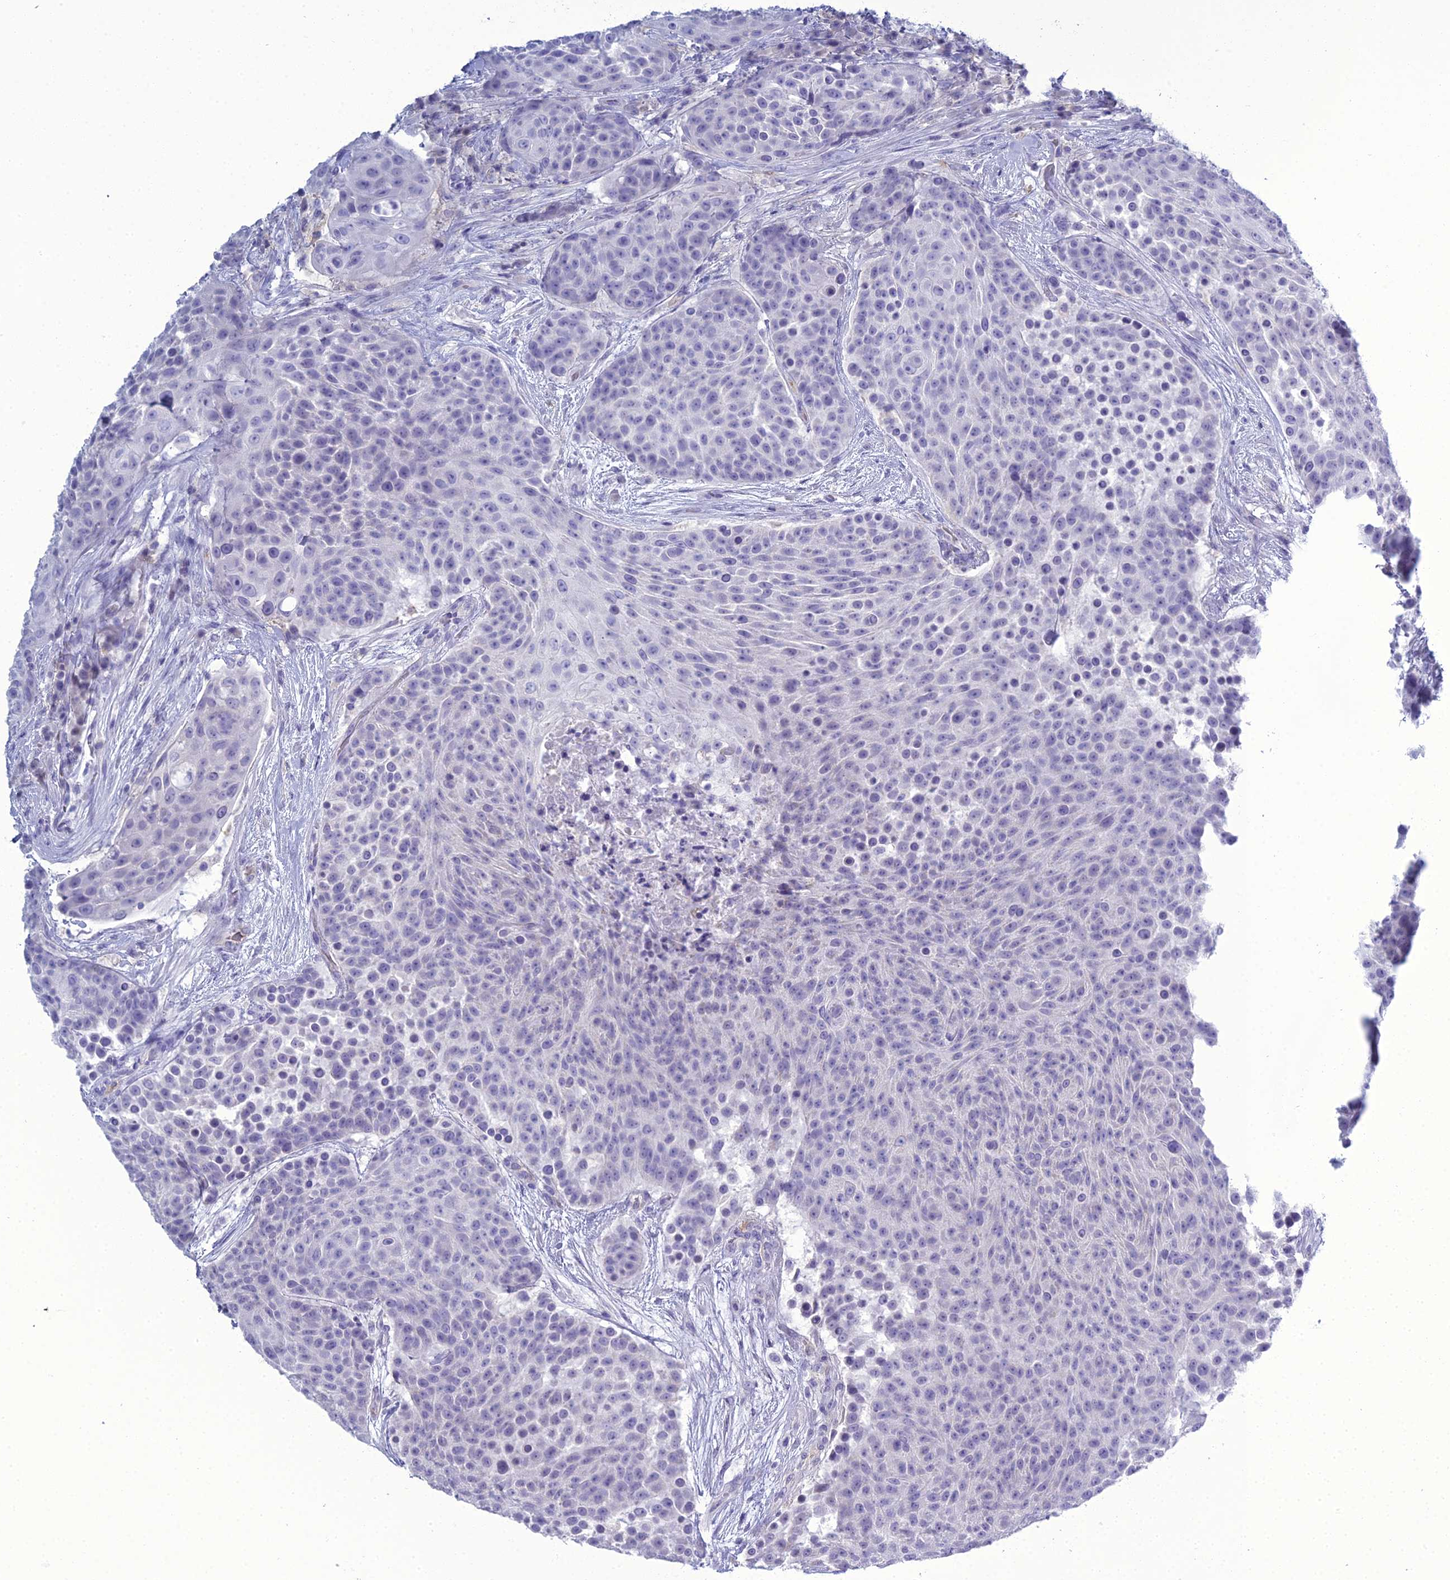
{"staining": {"intensity": "negative", "quantity": "none", "location": "none"}, "tissue": "urothelial cancer", "cell_type": "Tumor cells", "image_type": "cancer", "snomed": [{"axis": "morphology", "description": "Urothelial carcinoma, High grade"}, {"axis": "topography", "description": "Urinary bladder"}], "caption": "Histopathology image shows no significant protein expression in tumor cells of high-grade urothelial carcinoma. (Brightfield microscopy of DAB immunohistochemistry at high magnification).", "gene": "ACE", "patient": {"sex": "female", "age": 63}}